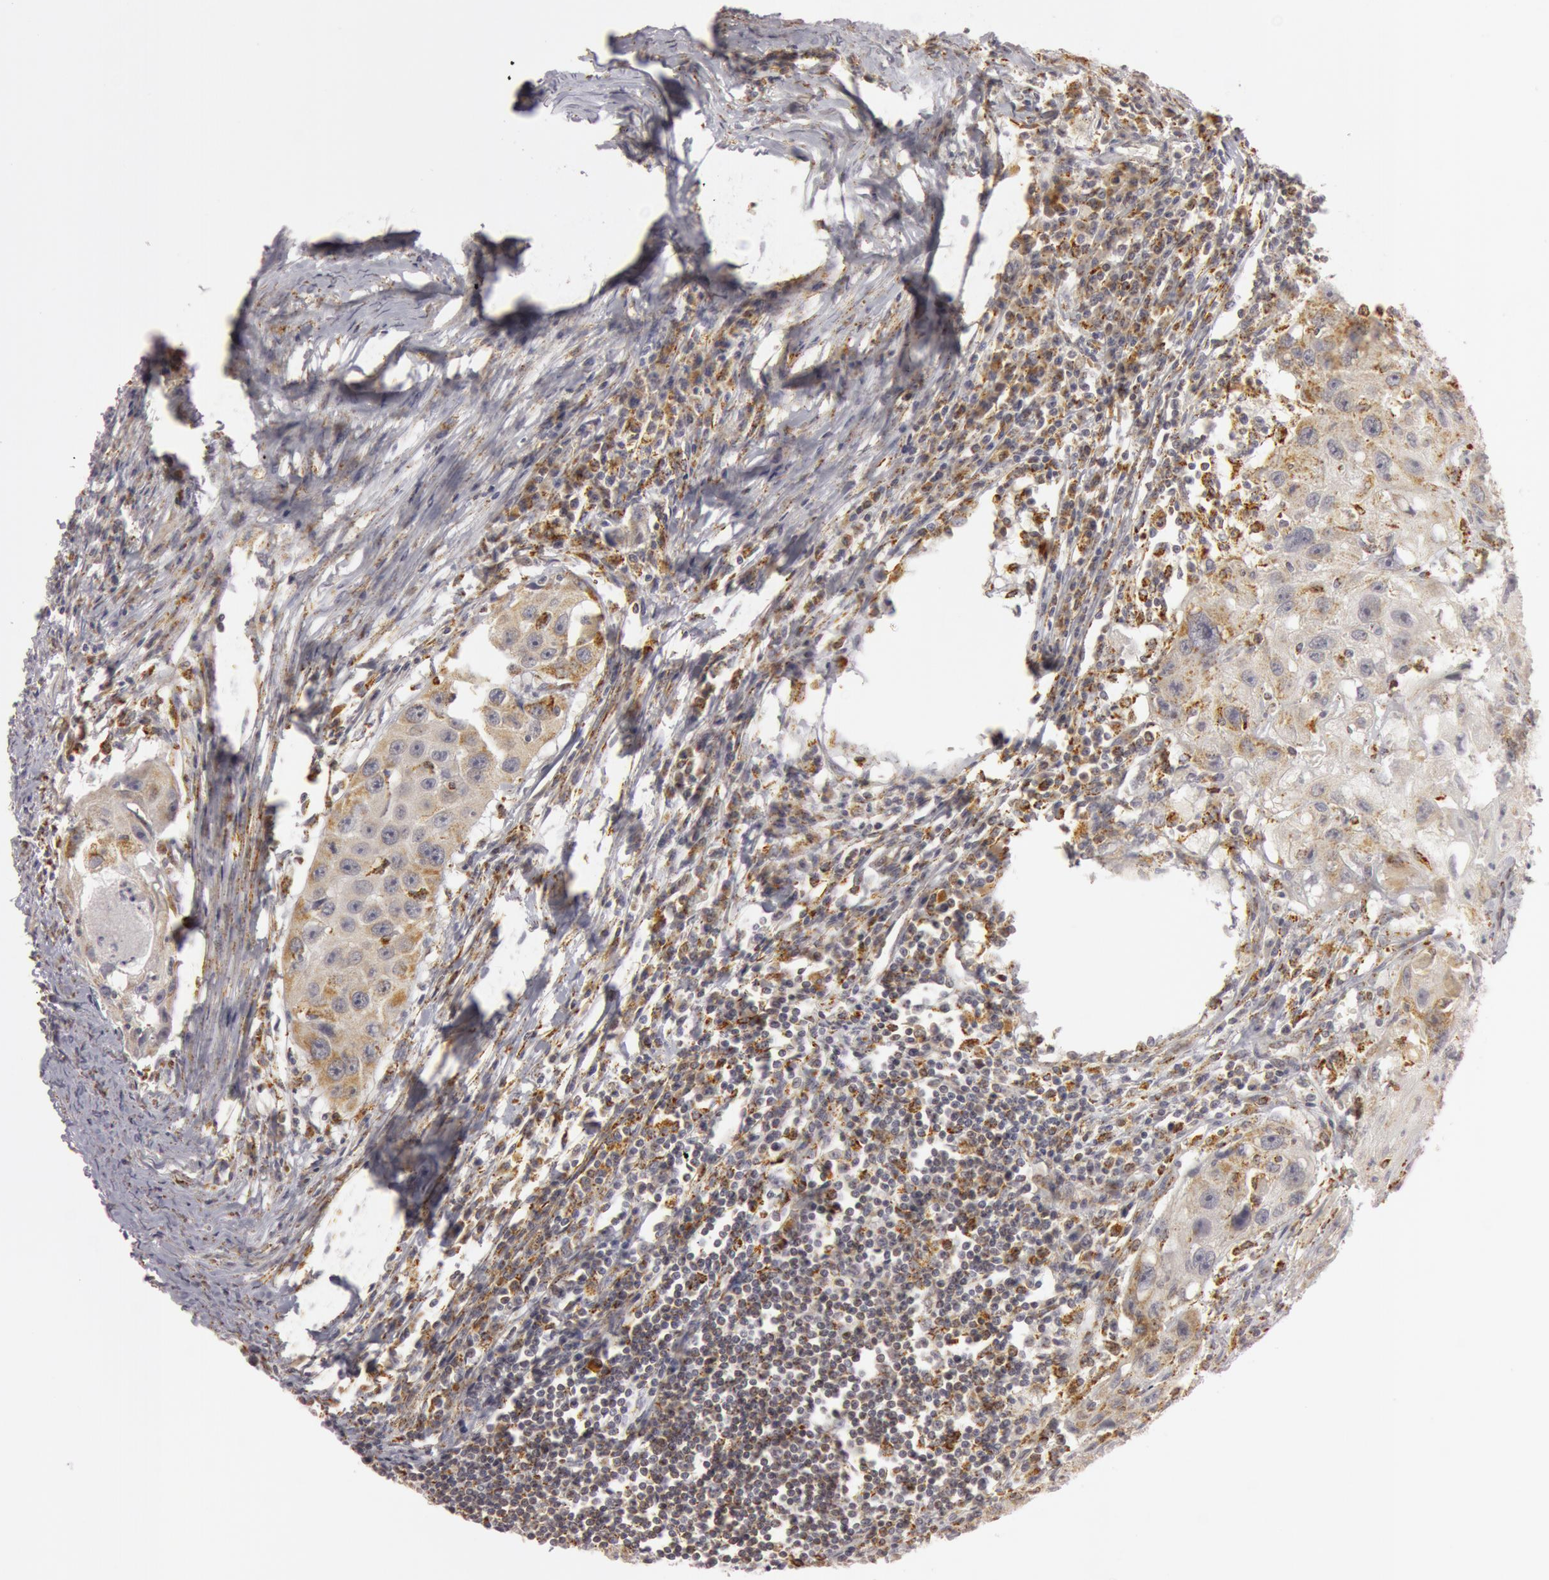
{"staining": {"intensity": "moderate", "quantity": ">75%", "location": "cytoplasmic/membranous"}, "tissue": "head and neck cancer", "cell_type": "Tumor cells", "image_type": "cancer", "snomed": [{"axis": "morphology", "description": "Squamous cell carcinoma, NOS"}, {"axis": "topography", "description": "Head-Neck"}], "caption": "Protein expression analysis of human head and neck cancer reveals moderate cytoplasmic/membranous expression in approximately >75% of tumor cells.", "gene": "C7", "patient": {"sex": "male", "age": 64}}